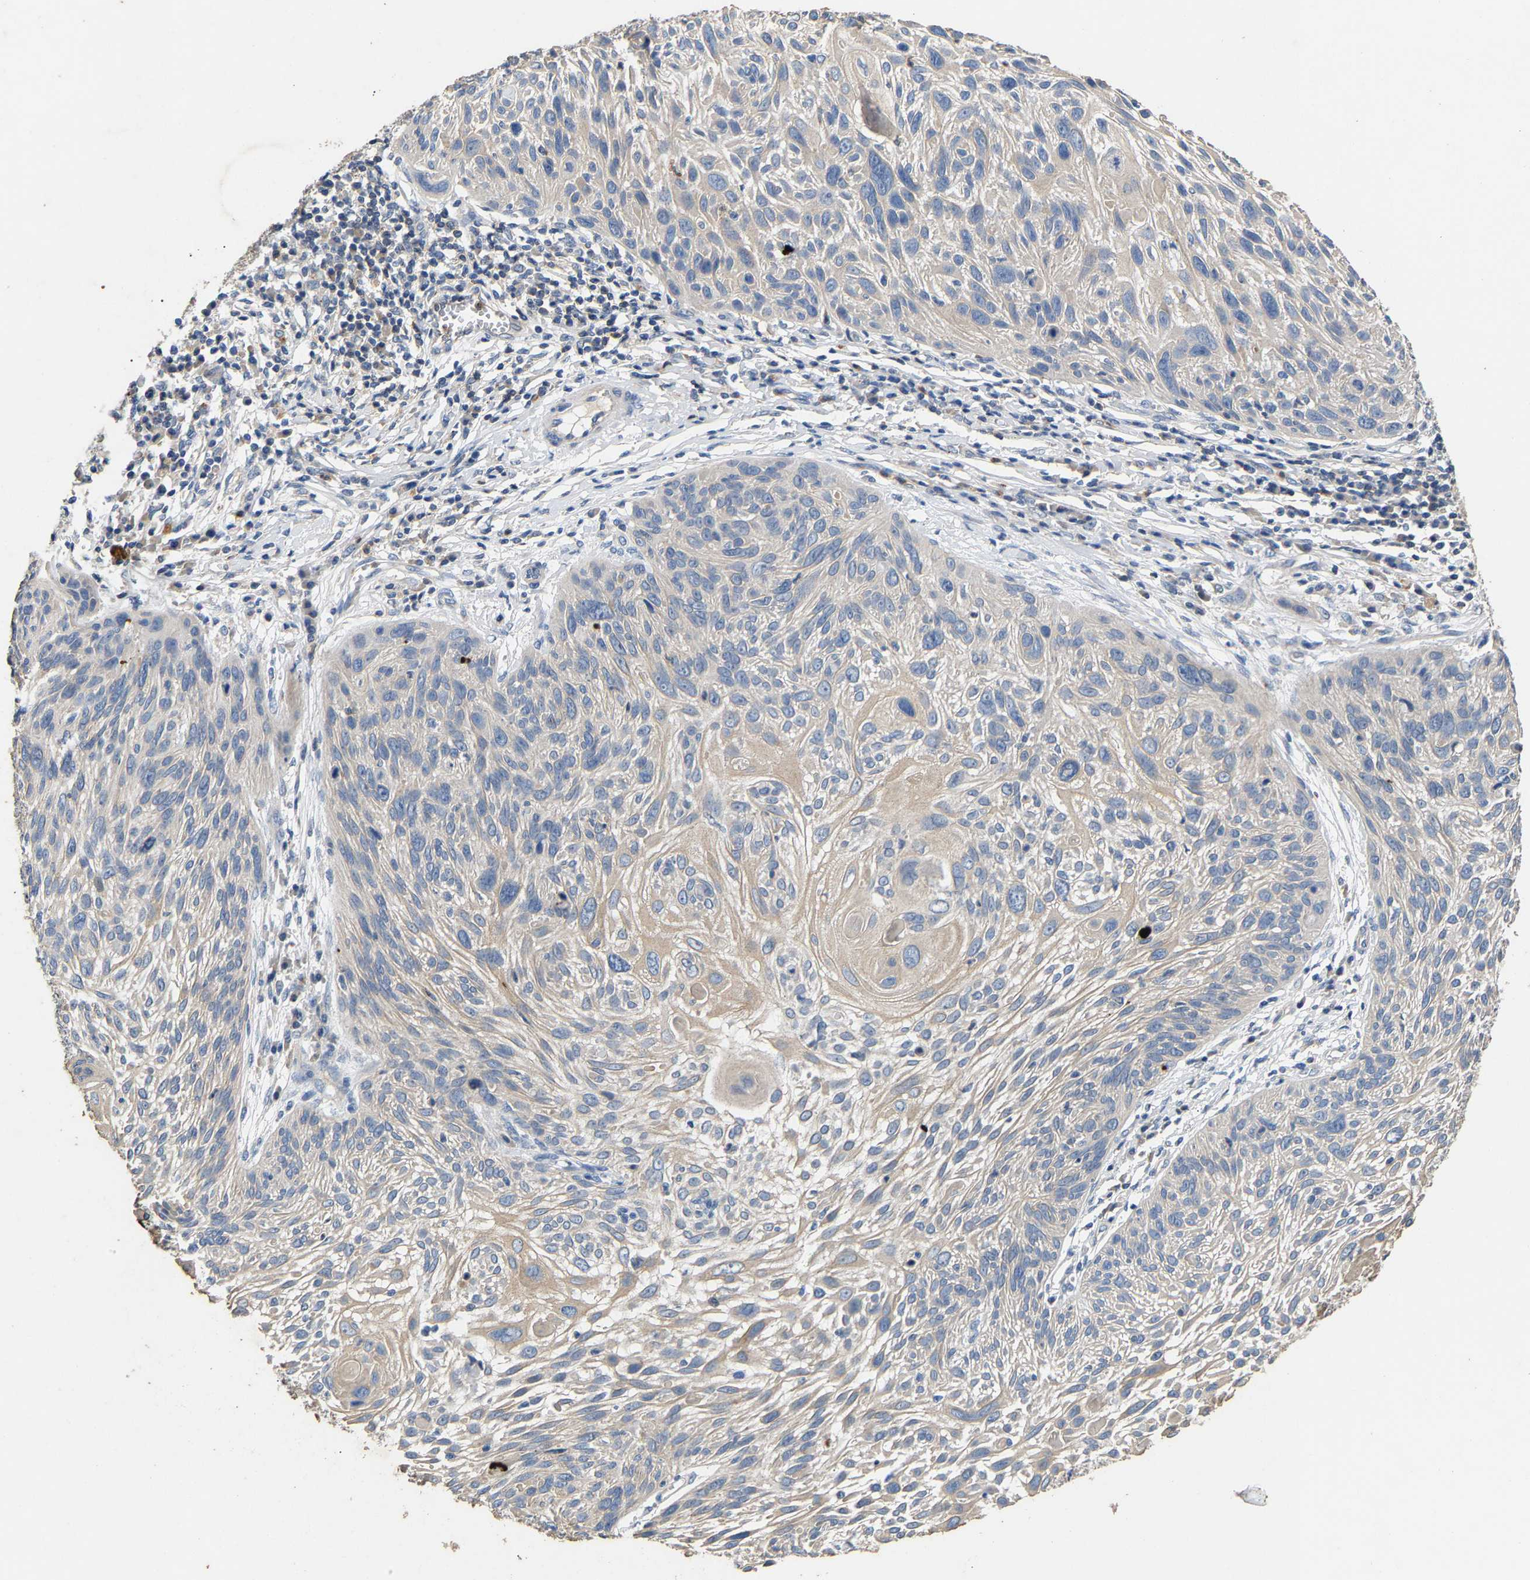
{"staining": {"intensity": "weak", "quantity": "<25%", "location": "cytoplasmic/membranous"}, "tissue": "cervical cancer", "cell_type": "Tumor cells", "image_type": "cancer", "snomed": [{"axis": "morphology", "description": "Squamous cell carcinoma, NOS"}, {"axis": "topography", "description": "Cervix"}], "caption": "DAB immunohistochemical staining of human cervical squamous cell carcinoma shows no significant positivity in tumor cells.", "gene": "CCDC171", "patient": {"sex": "female", "age": 51}}